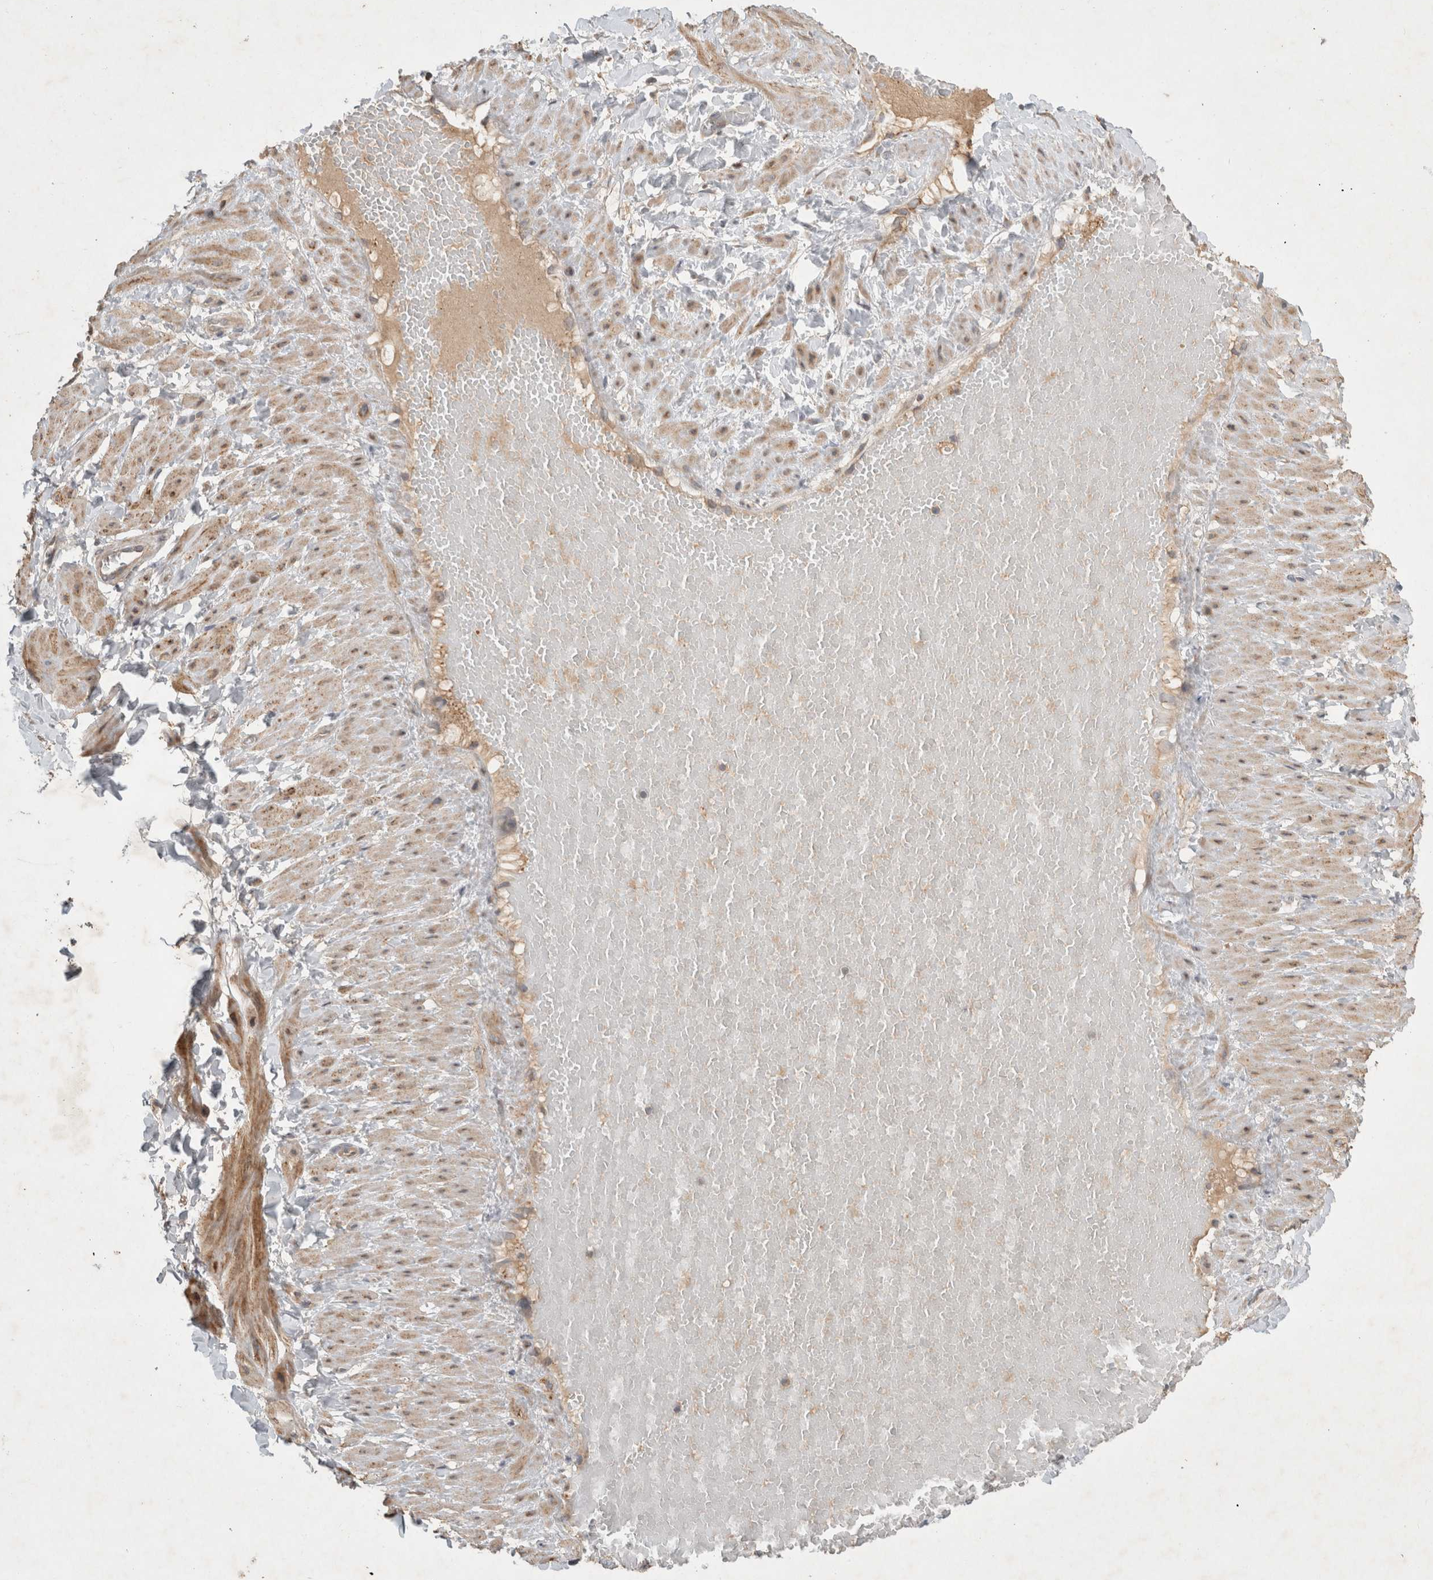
{"staining": {"intensity": "moderate", "quantity": ">75%", "location": "cytoplasmic/membranous"}, "tissue": "soft tissue", "cell_type": "Fibroblasts", "image_type": "normal", "snomed": [{"axis": "morphology", "description": "Normal tissue, NOS"}, {"axis": "topography", "description": "Adipose tissue"}, {"axis": "topography", "description": "Vascular tissue"}, {"axis": "topography", "description": "Peripheral nerve tissue"}], "caption": "This micrograph exhibits immunohistochemistry (IHC) staining of normal human soft tissue, with medium moderate cytoplasmic/membranous staining in approximately >75% of fibroblasts.", "gene": "SERAC1", "patient": {"sex": "male", "age": 25}}